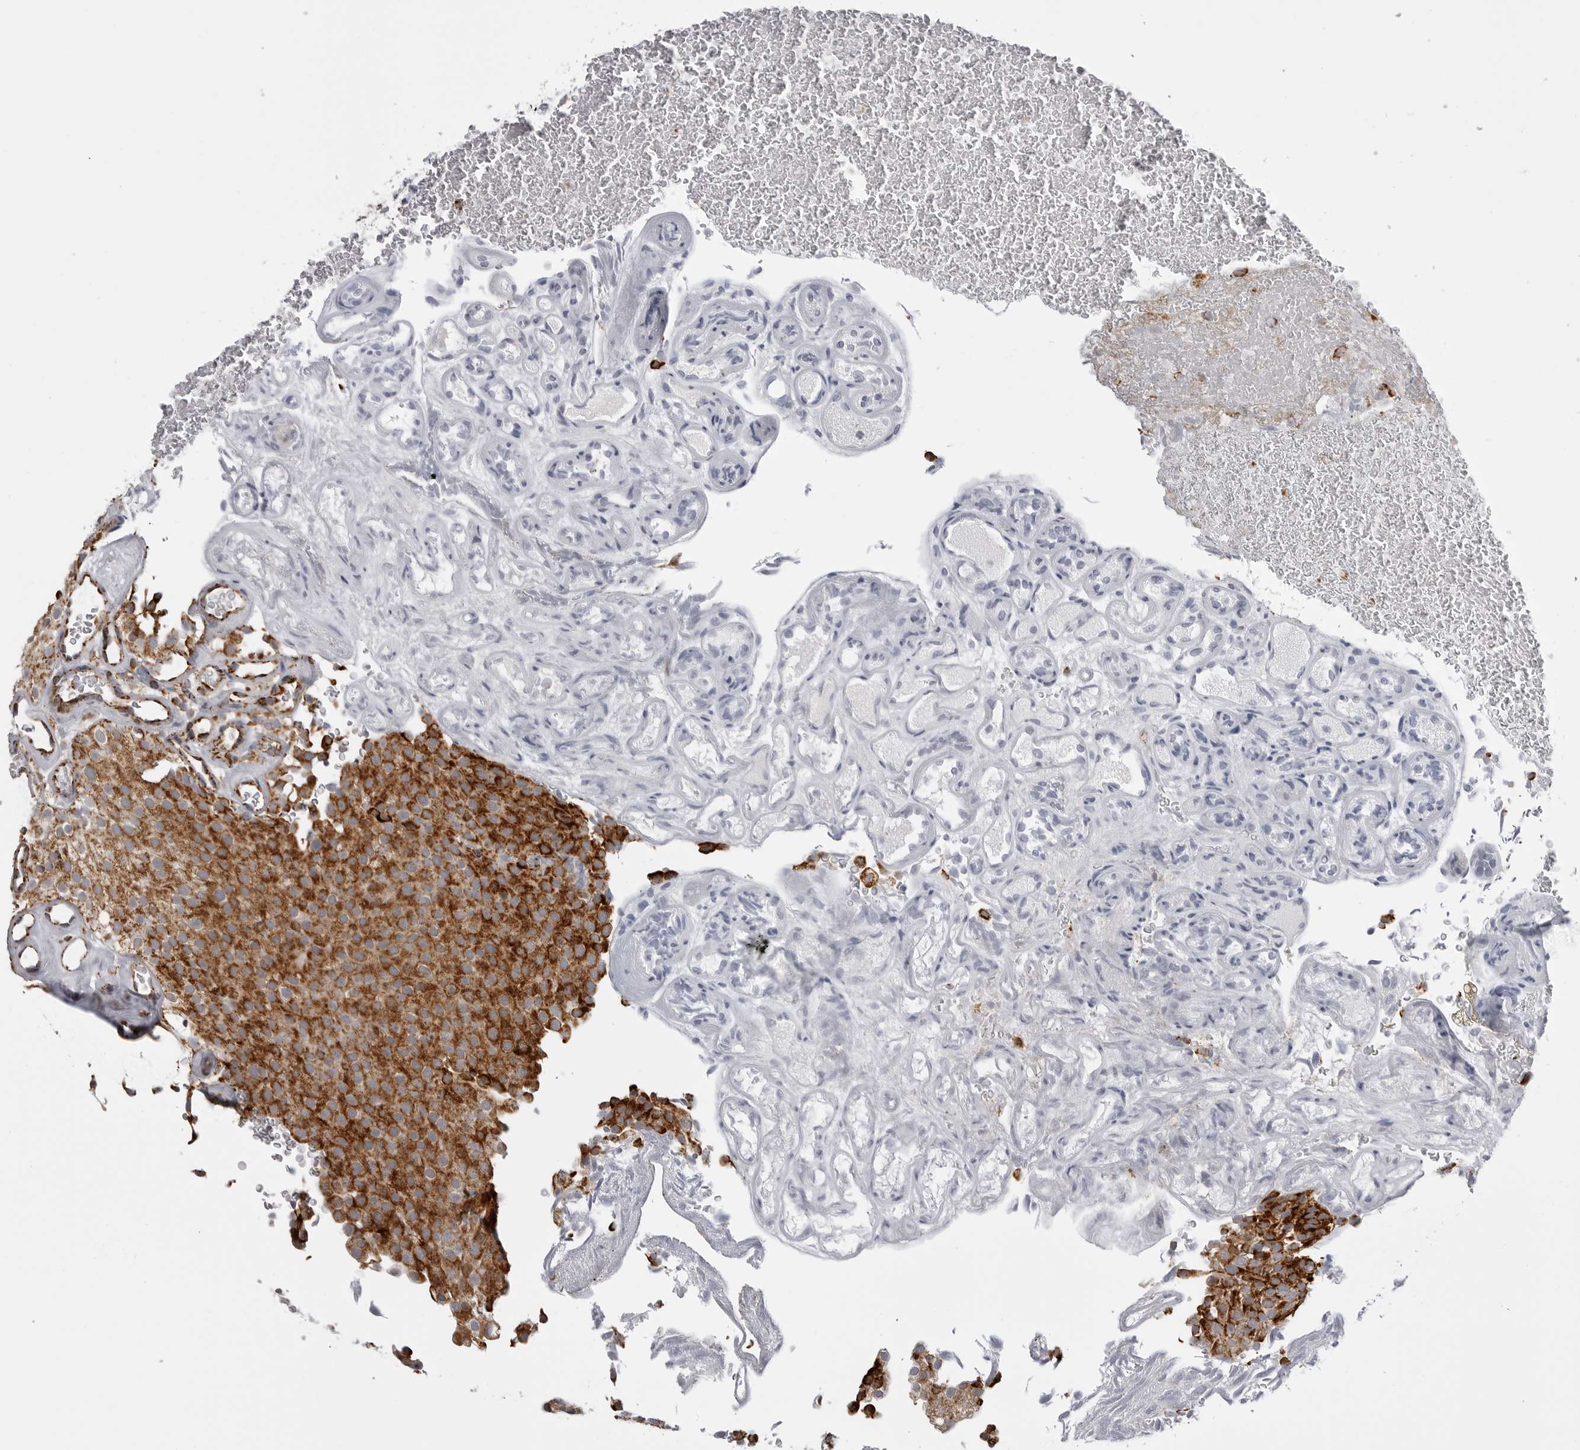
{"staining": {"intensity": "strong", "quantity": ">75%", "location": "cytoplasmic/membranous"}, "tissue": "urothelial cancer", "cell_type": "Tumor cells", "image_type": "cancer", "snomed": [{"axis": "morphology", "description": "Urothelial carcinoma, Low grade"}, {"axis": "topography", "description": "Urinary bladder"}], "caption": "Tumor cells reveal strong cytoplasmic/membranous staining in about >75% of cells in urothelial cancer. (DAB IHC, brown staining for protein, blue staining for nuclei).", "gene": "TUFM", "patient": {"sex": "male", "age": 78}}